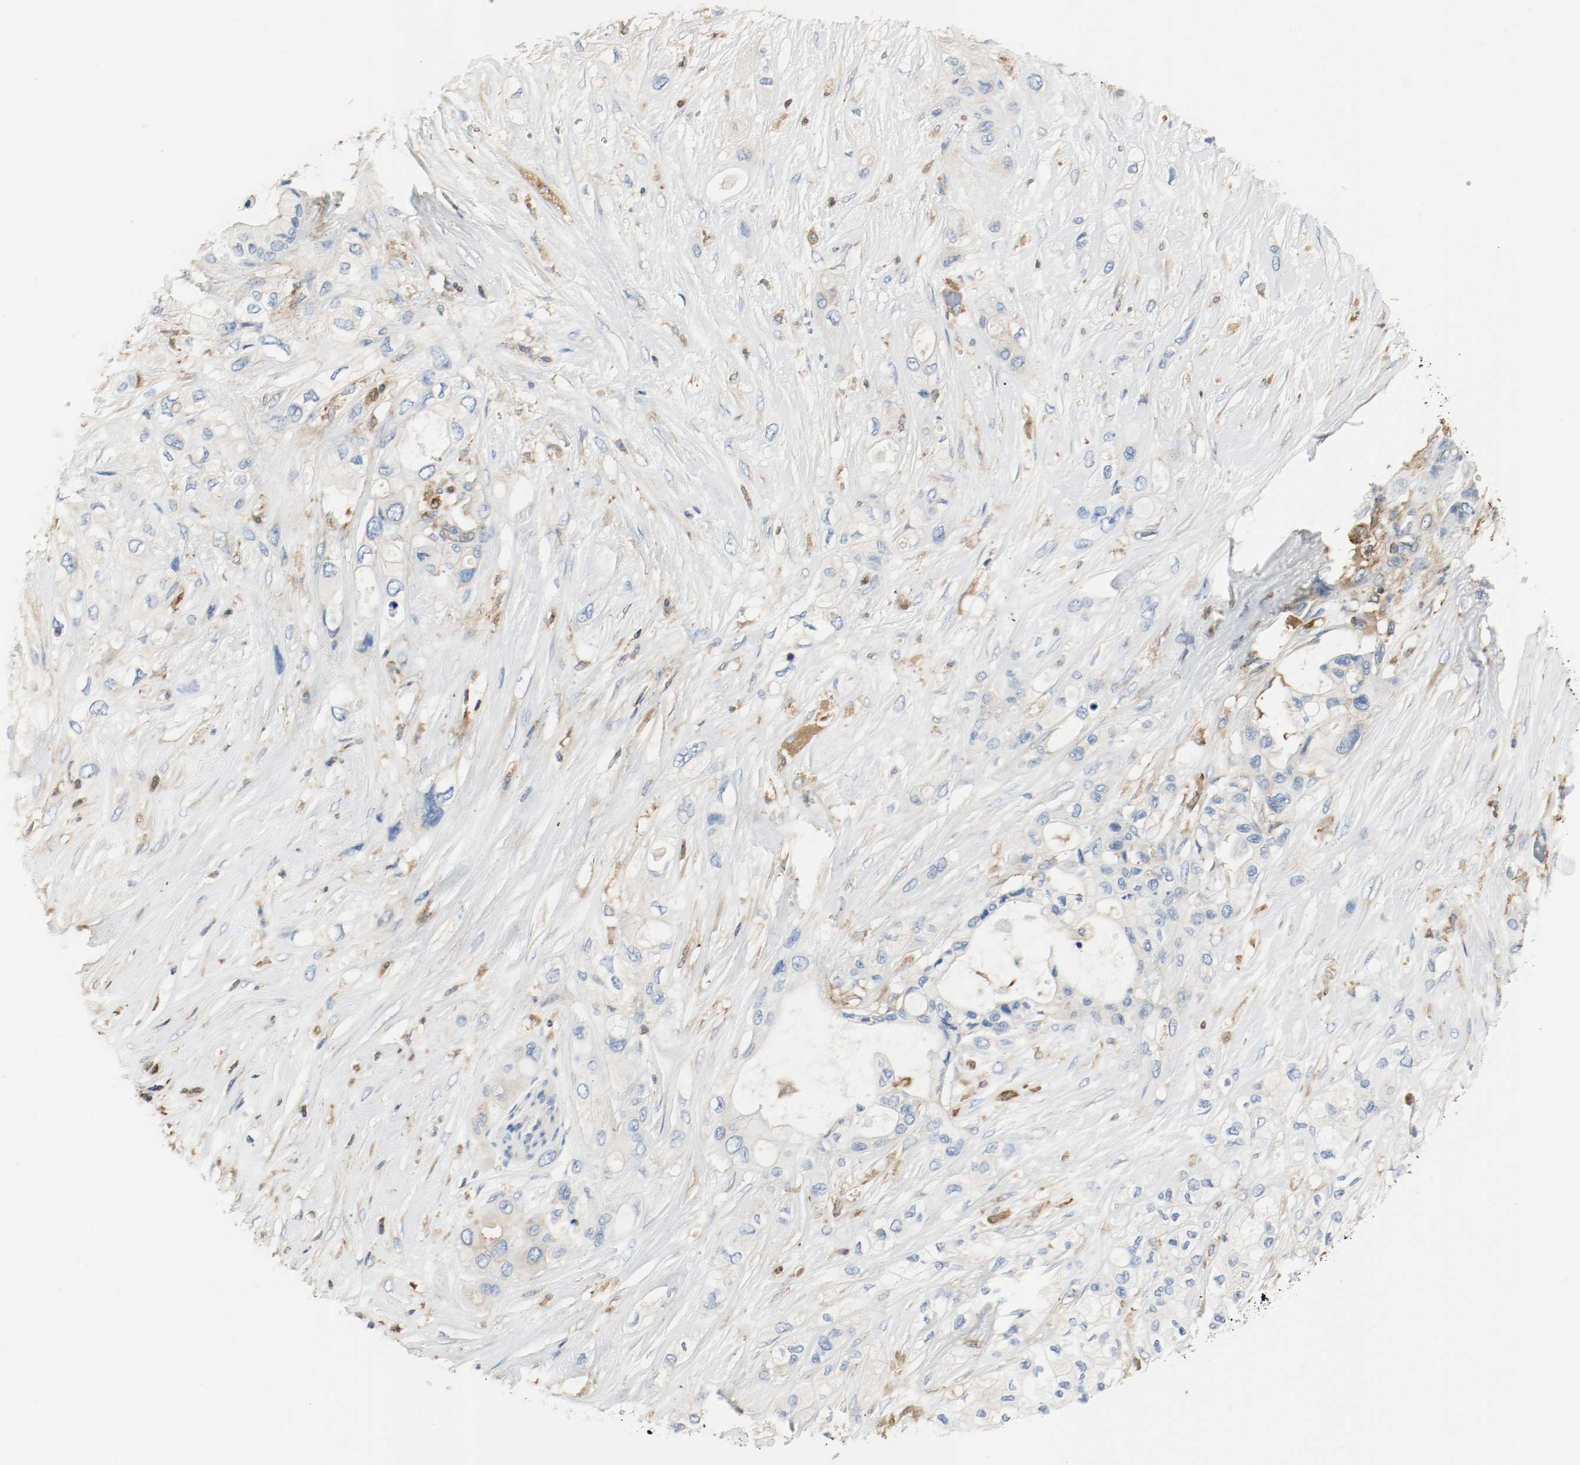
{"staining": {"intensity": "weak", "quantity": "25%-75%", "location": "cytoplasmic/membranous"}, "tissue": "pancreatic cancer", "cell_type": "Tumor cells", "image_type": "cancer", "snomed": [{"axis": "morphology", "description": "Adenocarcinoma, NOS"}, {"axis": "topography", "description": "Pancreas"}], "caption": "Pancreatic adenocarcinoma stained for a protein (brown) exhibits weak cytoplasmic/membranous positive positivity in about 25%-75% of tumor cells.", "gene": "ARPC1B", "patient": {"sex": "female", "age": 59}}